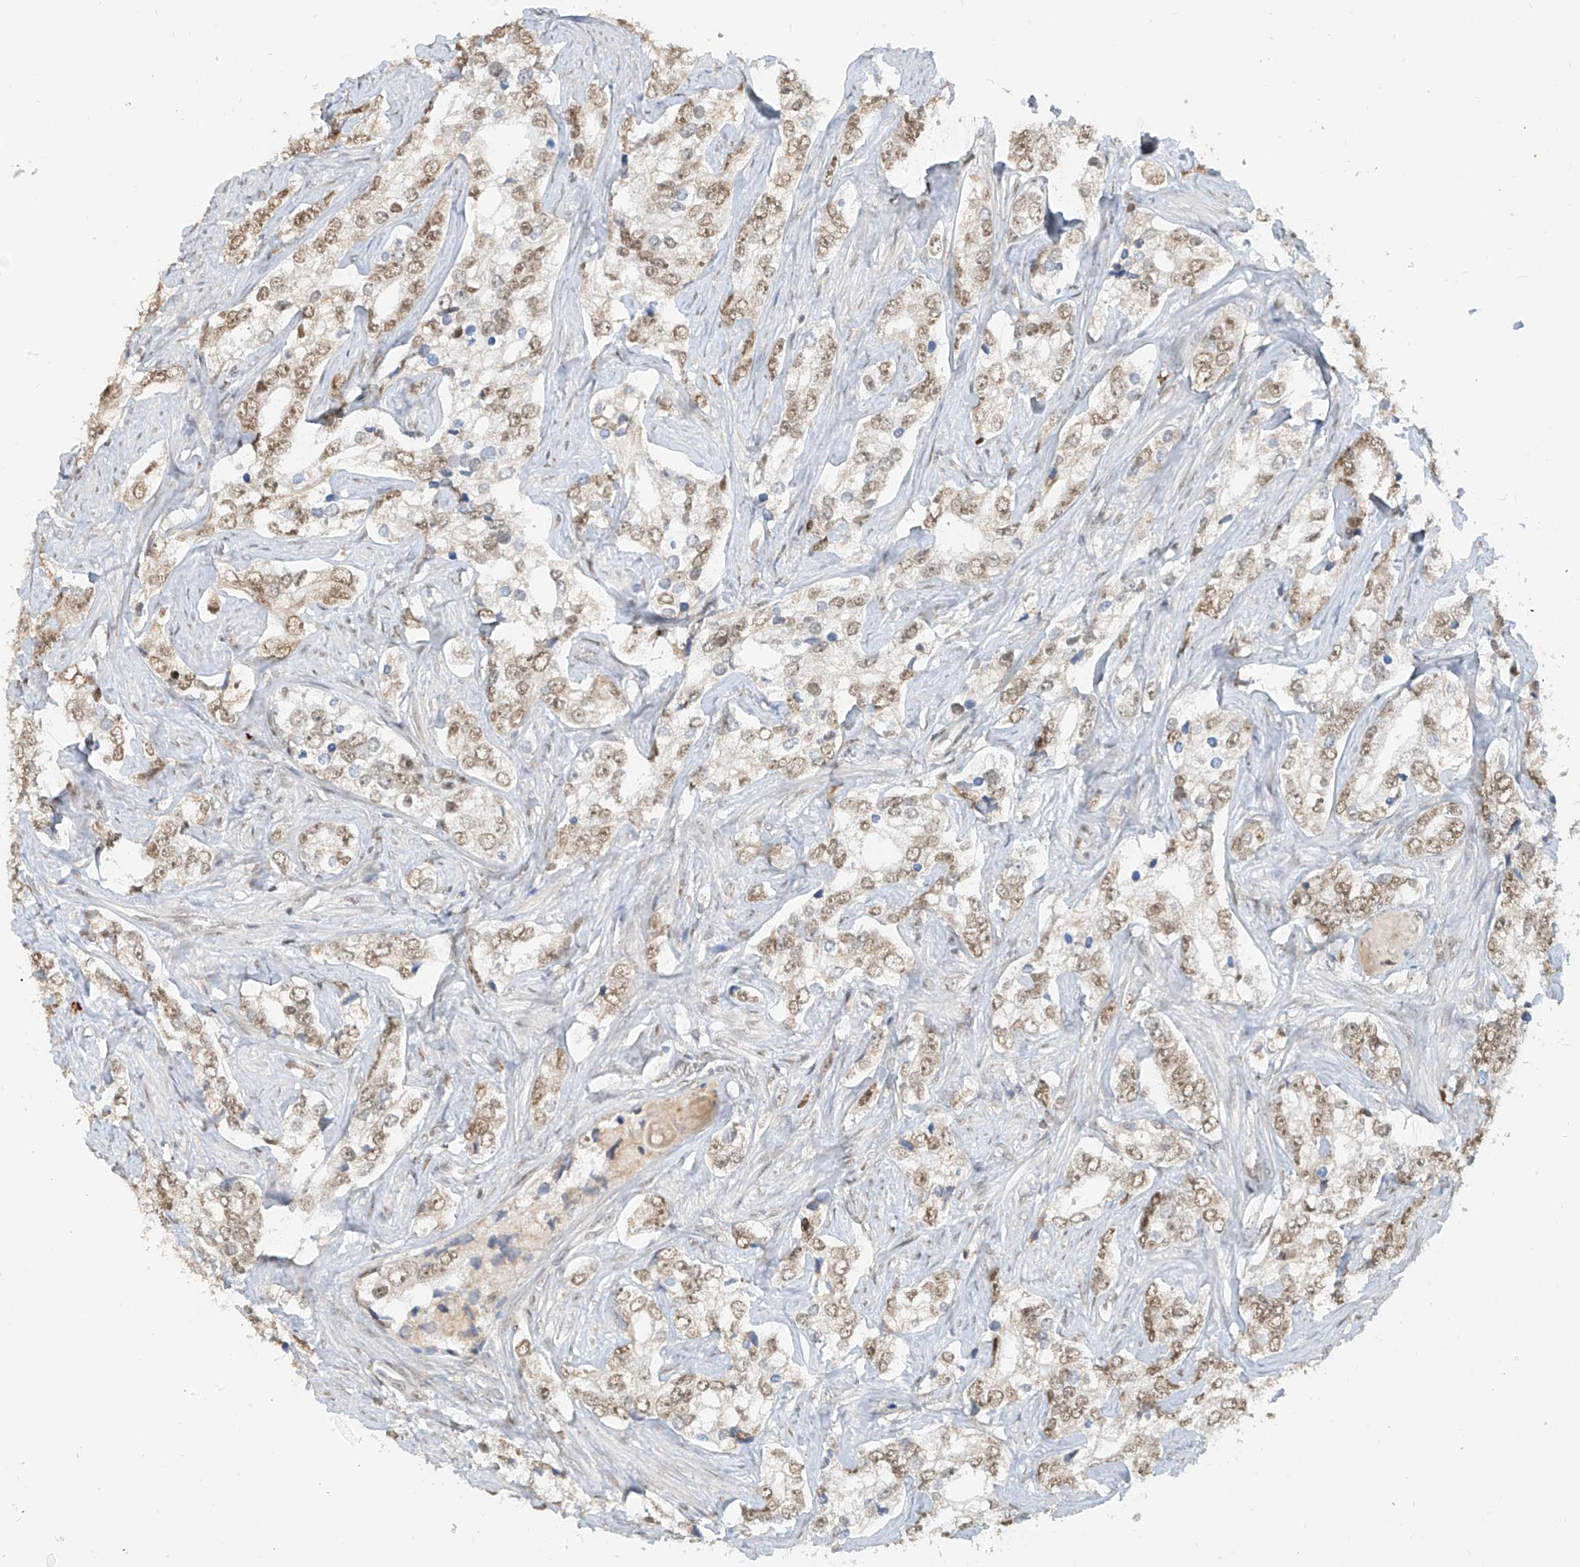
{"staining": {"intensity": "weak", "quantity": ">75%", "location": "nuclear"}, "tissue": "prostate cancer", "cell_type": "Tumor cells", "image_type": "cancer", "snomed": [{"axis": "morphology", "description": "Adenocarcinoma, High grade"}, {"axis": "topography", "description": "Prostate"}], "caption": "The immunohistochemical stain labels weak nuclear positivity in tumor cells of prostate cancer tissue. Ihc stains the protein in brown and the nuclei are stained blue.", "gene": "ZMYM2", "patient": {"sex": "male", "age": 66}}